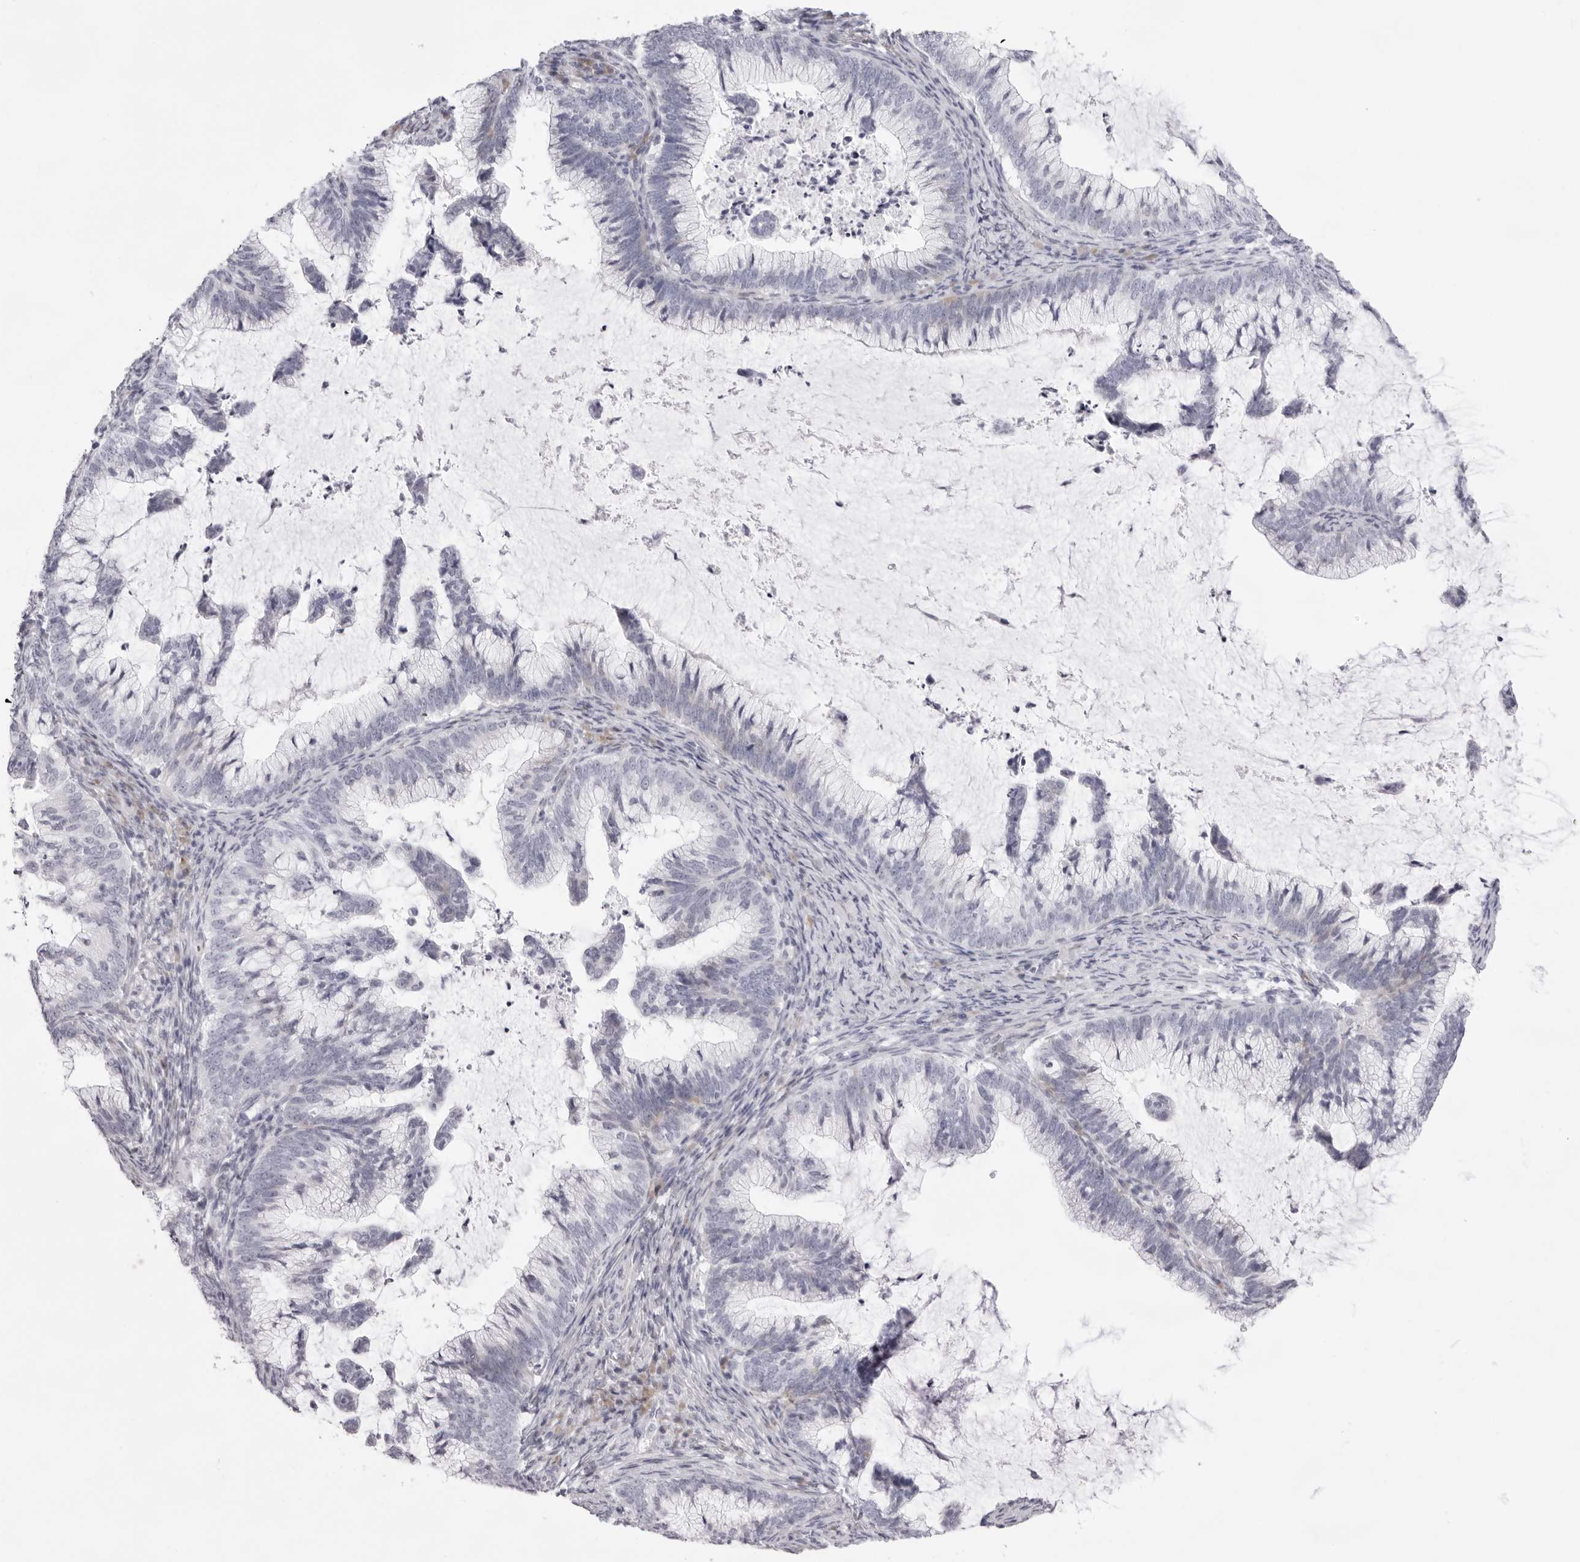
{"staining": {"intensity": "negative", "quantity": "none", "location": "none"}, "tissue": "cervical cancer", "cell_type": "Tumor cells", "image_type": "cancer", "snomed": [{"axis": "morphology", "description": "Adenocarcinoma, NOS"}, {"axis": "topography", "description": "Cervix"}], "caption": "Protein analysis of cervical cancer (adenocarcinoma) shows no significant staining in tumor cells.", "gene": "SMIM2", "patient": {"sex": "female", "age": 36}}